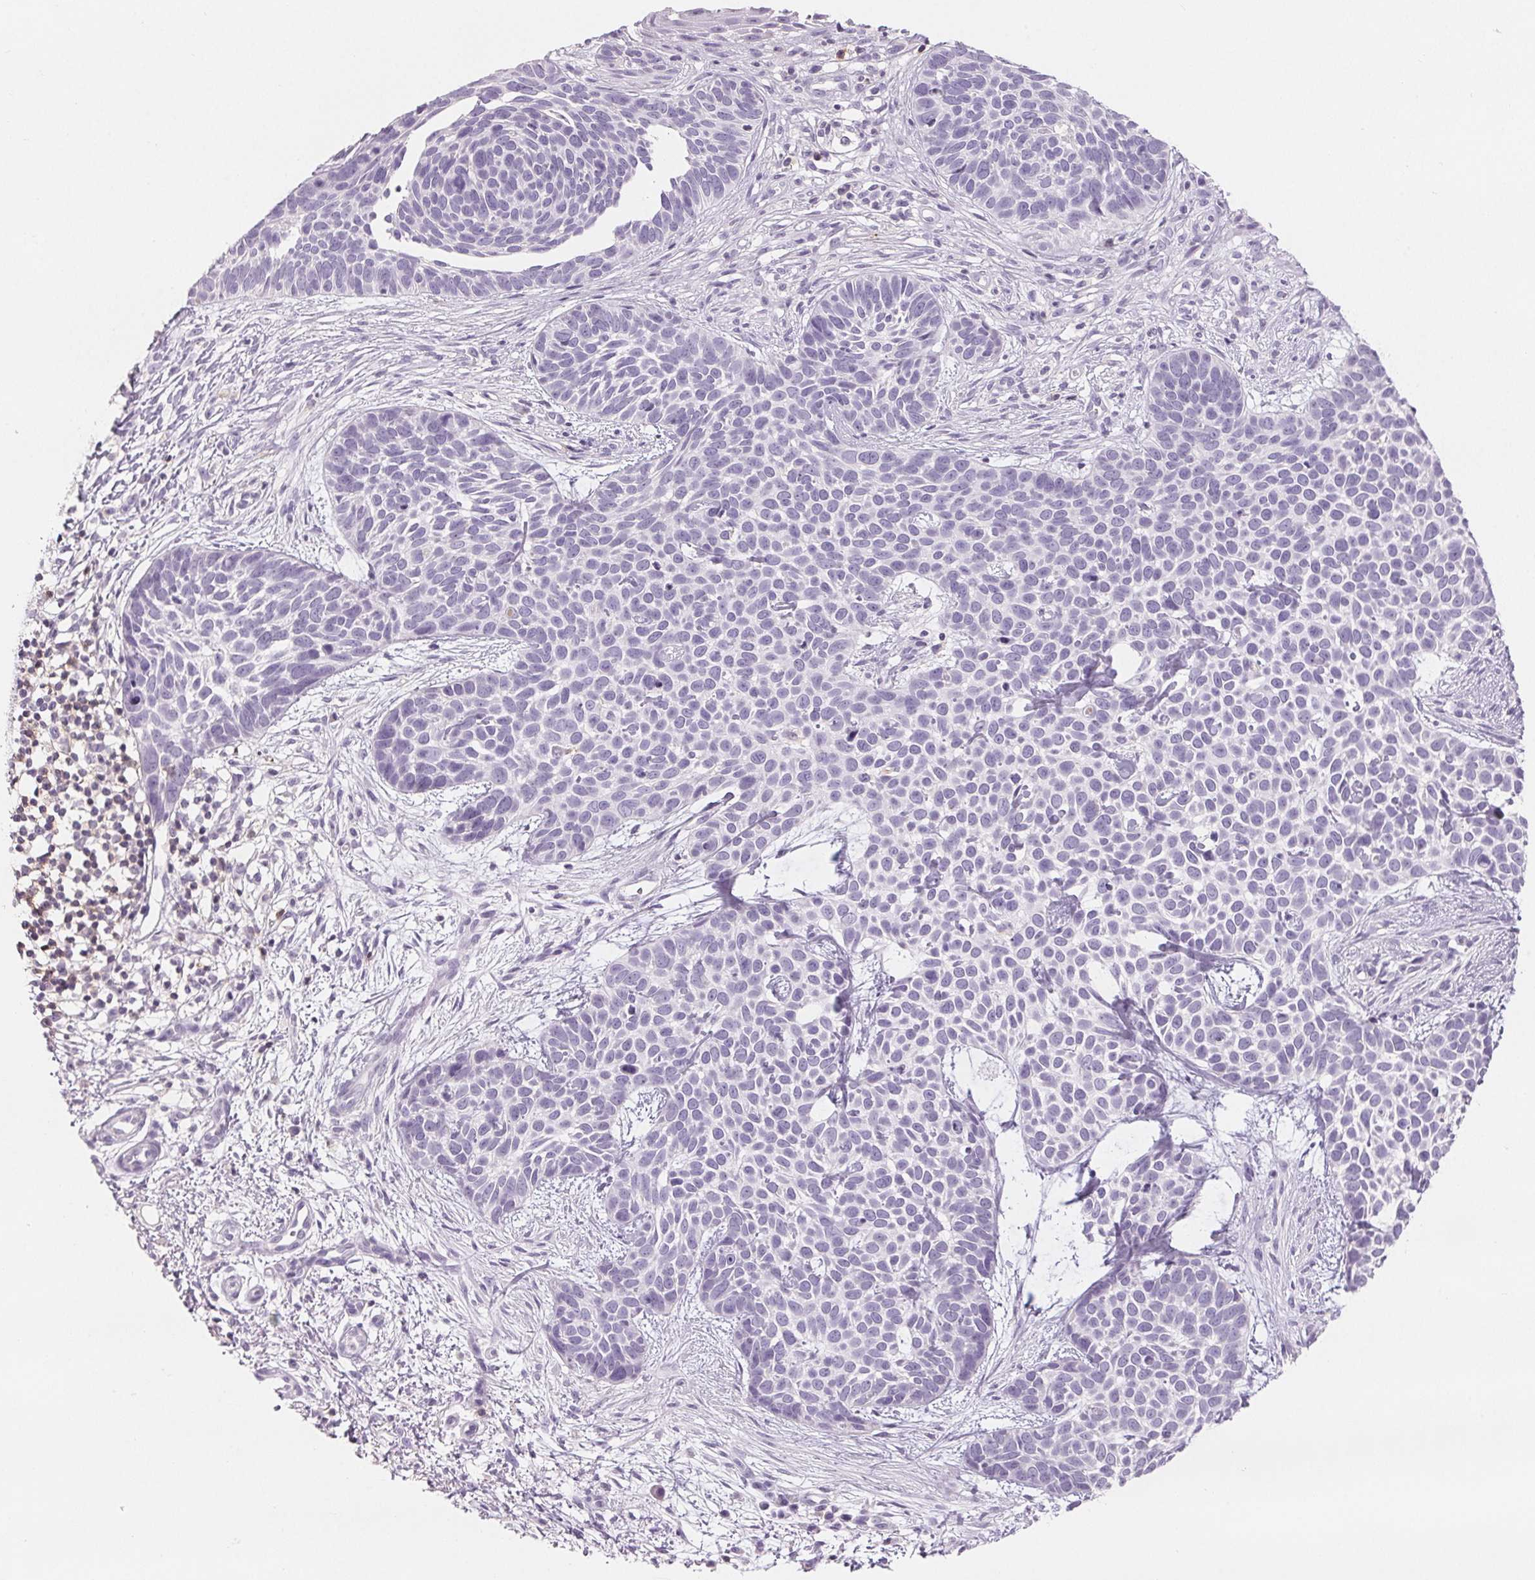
{"staining": {"intensity": "negative", "quantity": "none", "location": "none"}, "tissue": "skin cancer", "cell_type": "Tumor cells", "image_type": "cancer", "snomed": [{"axis": "morphology", "description": "Basal cell carcinoma"}, {"axis": "topography", "description": "Skin"}], "caption": "A micrograph of basal cell carcinoma (skin) stained for a protein exhibits no brown staining in tumor cells.", "gene": "CD69", "patient": {"sex": "male", "age": 69}}